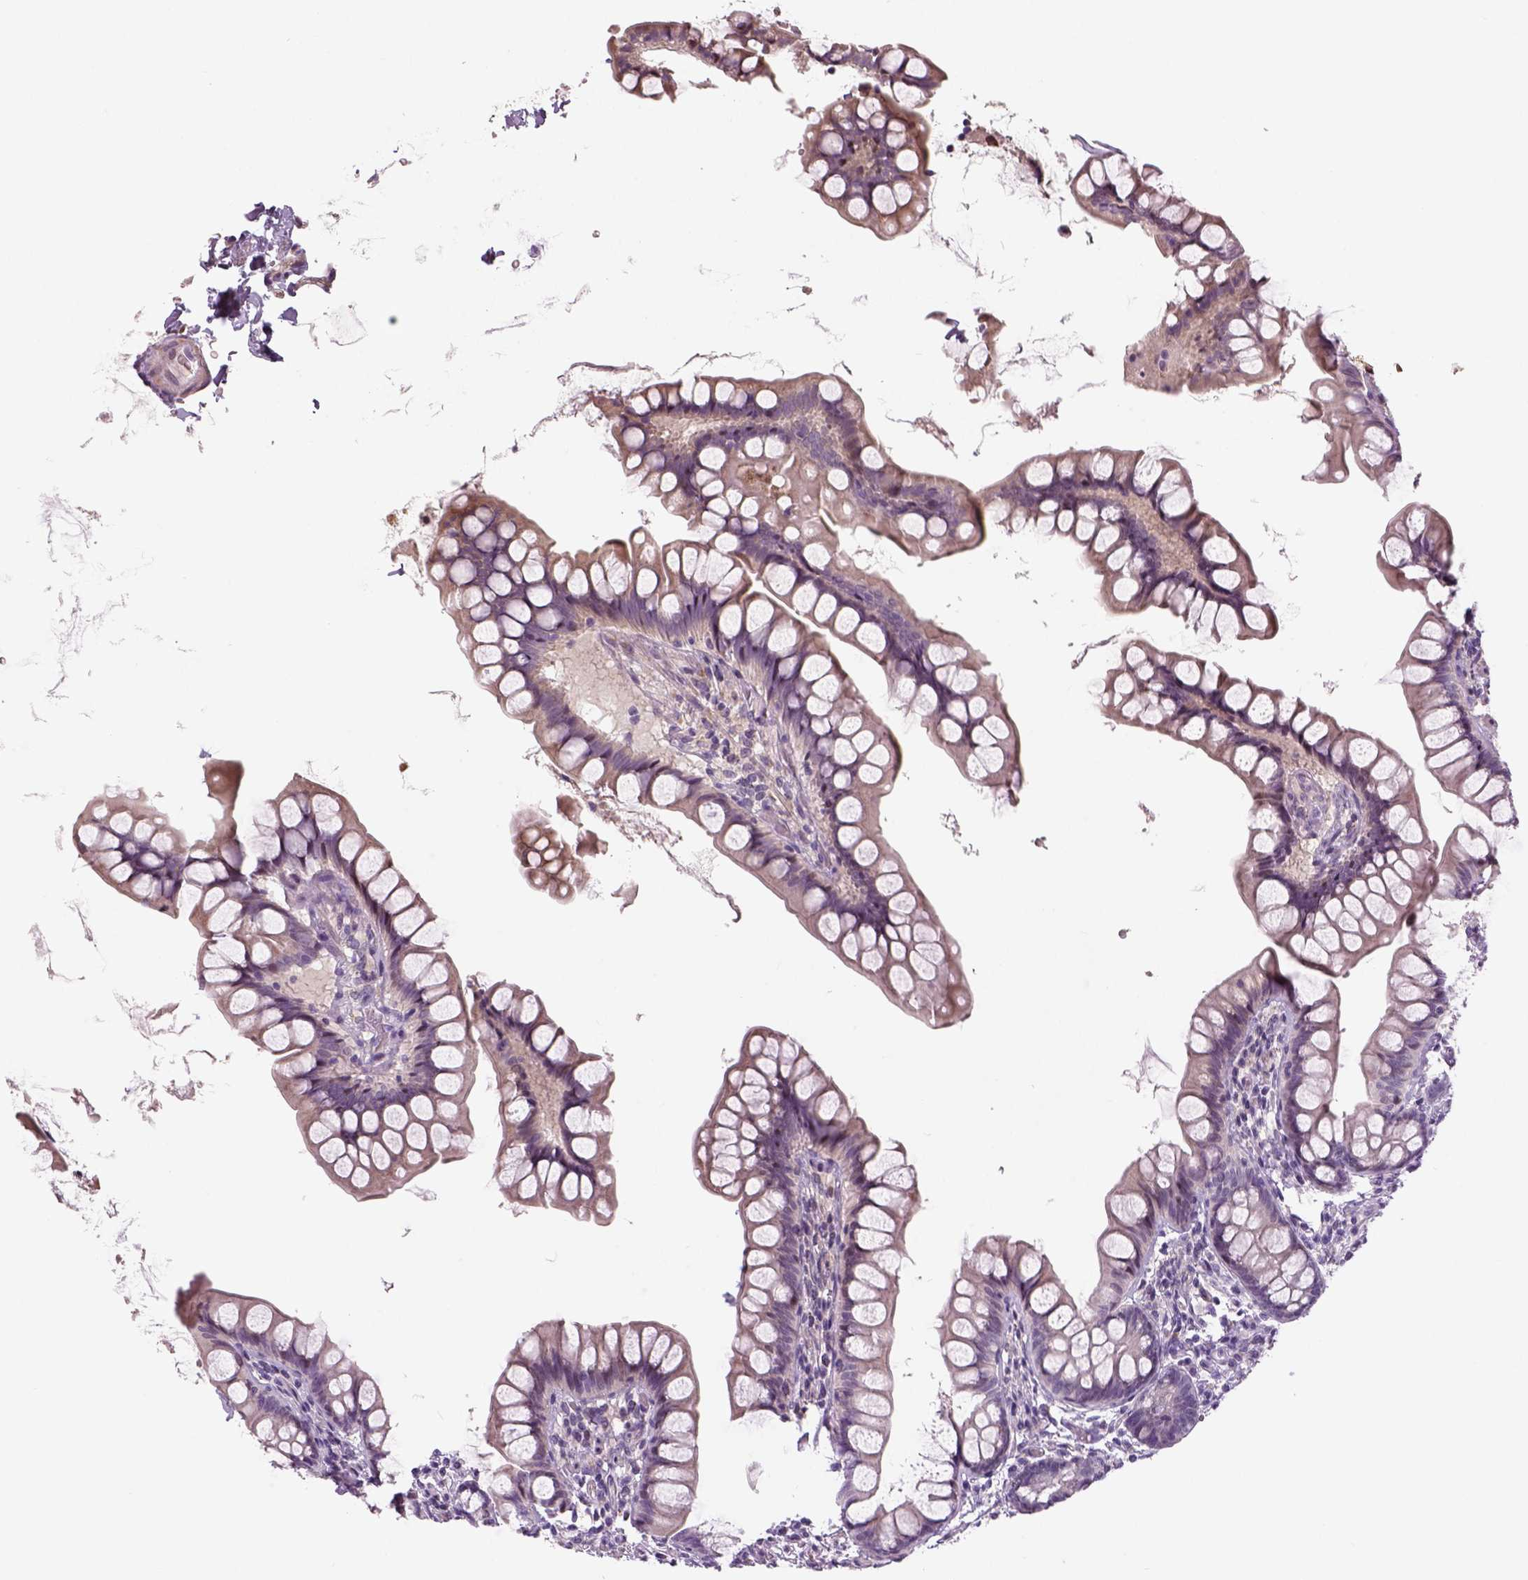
{"staining": {"intensity": "negative", "quantity": "none", "location": "none"}, "tissue": "small intestine", "cell_type": "Glandular cells", "image_type": "normal", "snomed": [{"axis": "morphology", "description": "Normal tissue, NOS"}, {"axis": "topography", "description": "Small intestine"}], "caption": "The histopathology image exhibits no significant staining in glandular cells of small intestine.", "gene": "NECAB1", "patient": {"sex": "male", "age": 70}}